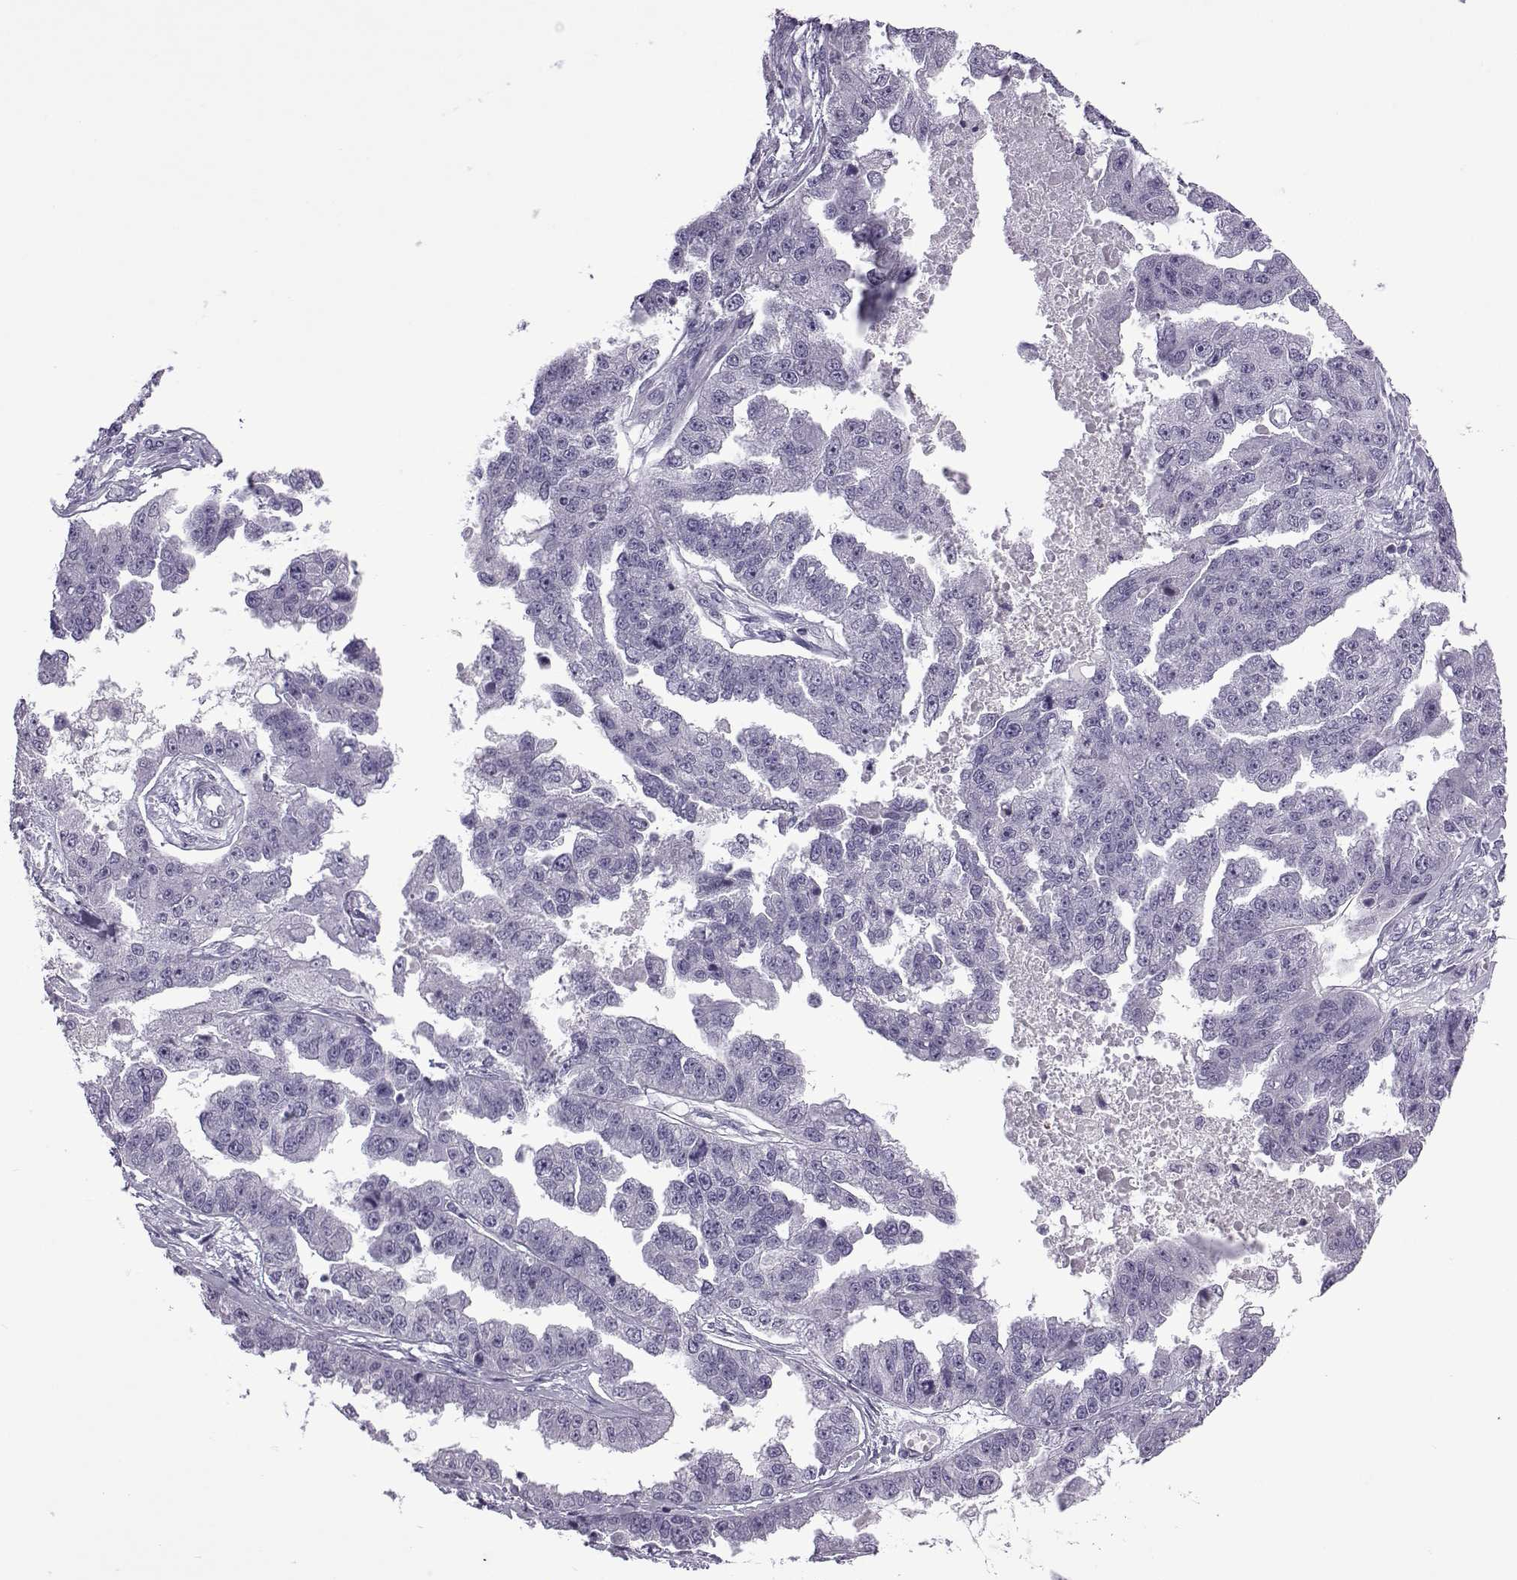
{"staining": {"intensity": "negative", "quantity": "none", "location": "none"}, "tissue": "ovarian cancer", "cell_type": "Tumor cells", "image_type": "cancer", "snomed": [{"axis": "morphology", "description": "Cystadenocarcinoma, serous, NOS"}, {"axis": "topography", "description": "Ovary"}], "caption": "The image reveals no significant expression in tumor cells of ovarian serous cystadenocarcinoma. The staining is performed using DAB brown chromogen with nuclei counter-stained in using hematoxylin.", "gene": "OIP5", "patient": {"sex": "female", "age": 58}}